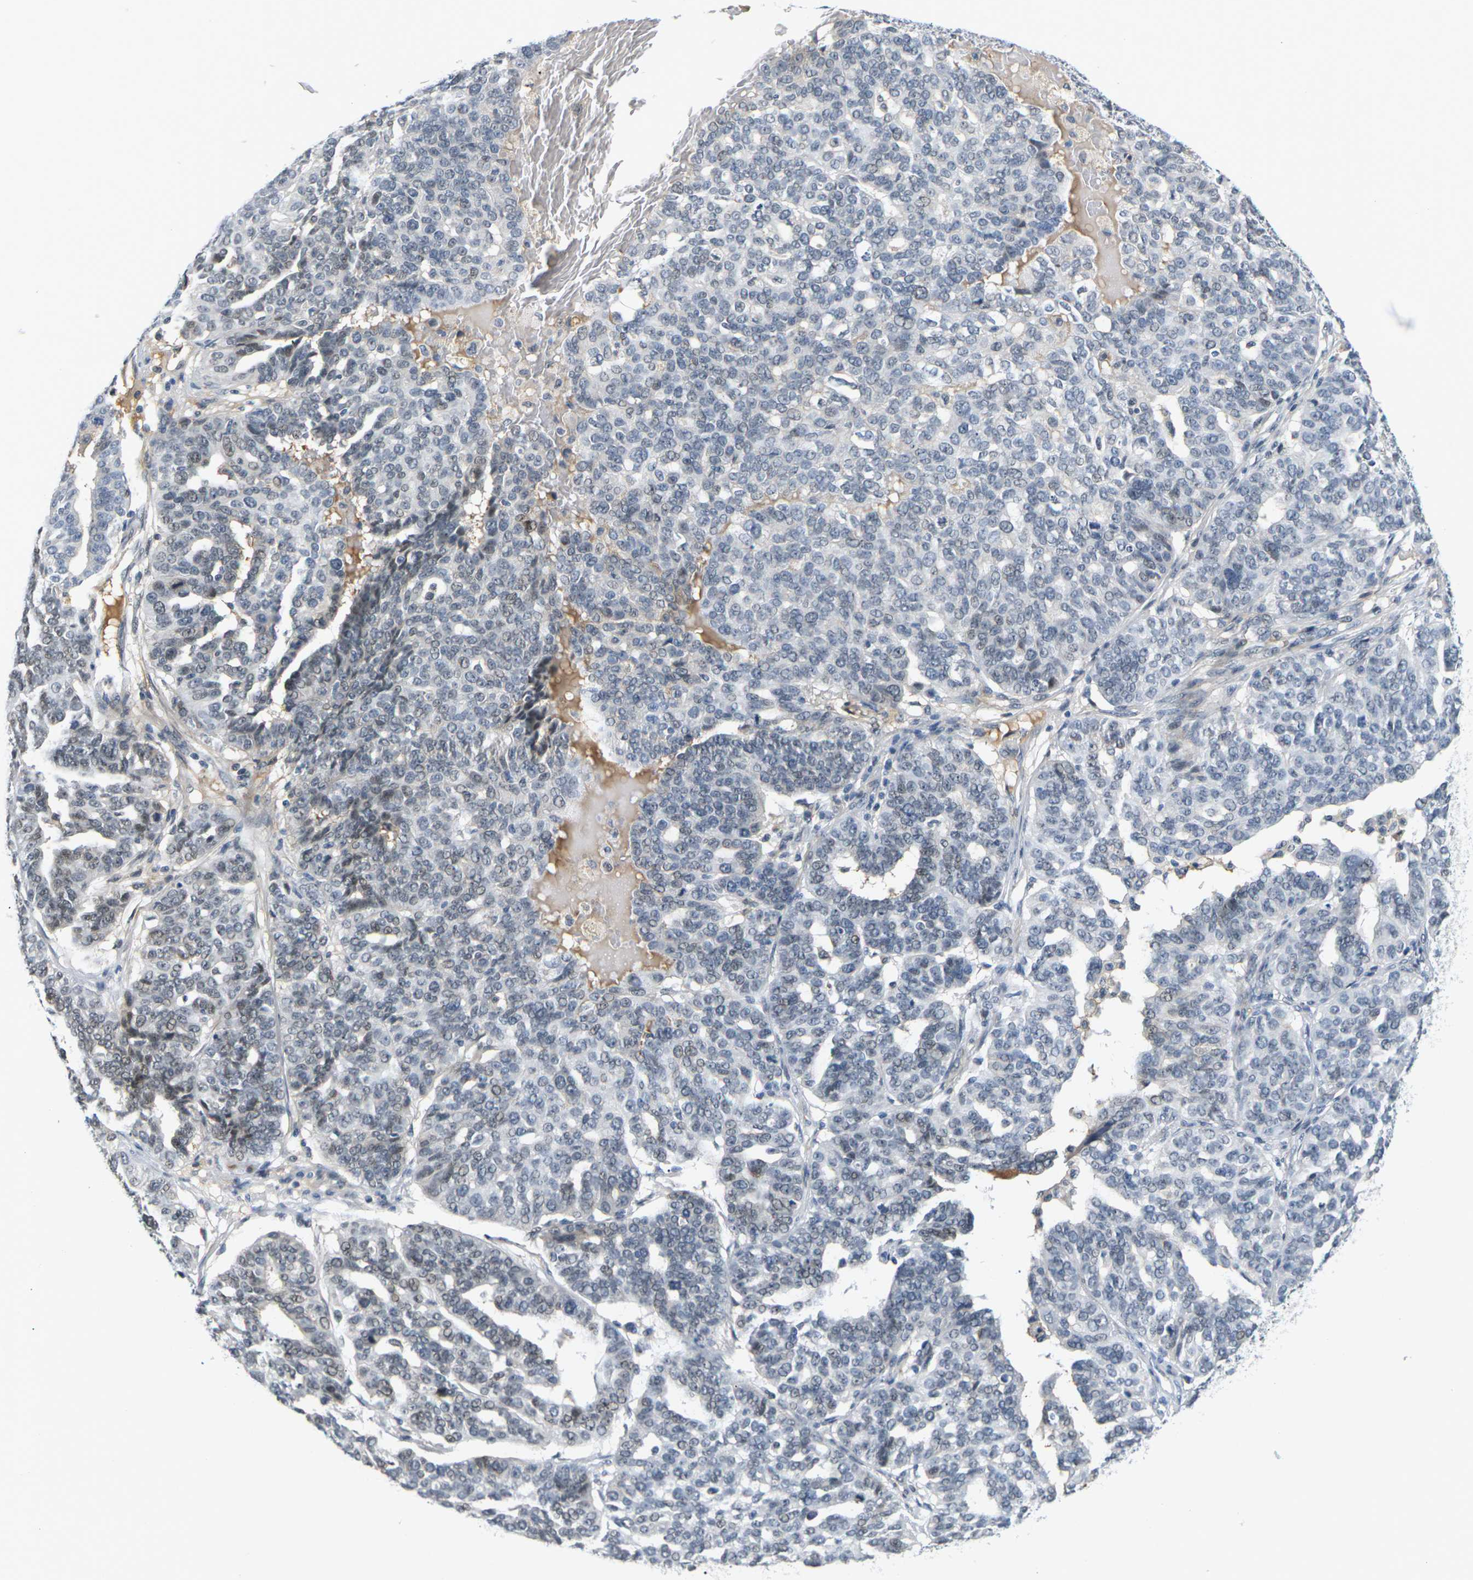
{"staining": {"intensity": "weak", "quantity": "25%-75%", "location": "nuclear"}, "tissue": "ovarian cancer", "cell_type": "Tumor cells", "image_type": "cancer", "snomed": [{"axis": "morphology", "description": "Cystadenocarcinoma, serous, NOS"}, {"axis": "topography", "description": "Ovary"}], "caption": "Immunohistochemistry (IHC) photomicrograph of neoplastic tissue: serous cystadenocarcinoma (ovarian) stained using immunohistochemistry reveals low levels of weak protein expression localized specifically in the nuclear of tumor cells, appearing as a nuclear brown color.", "gene": "PKP2", "patient": {"sex": "female", "age": 59}}